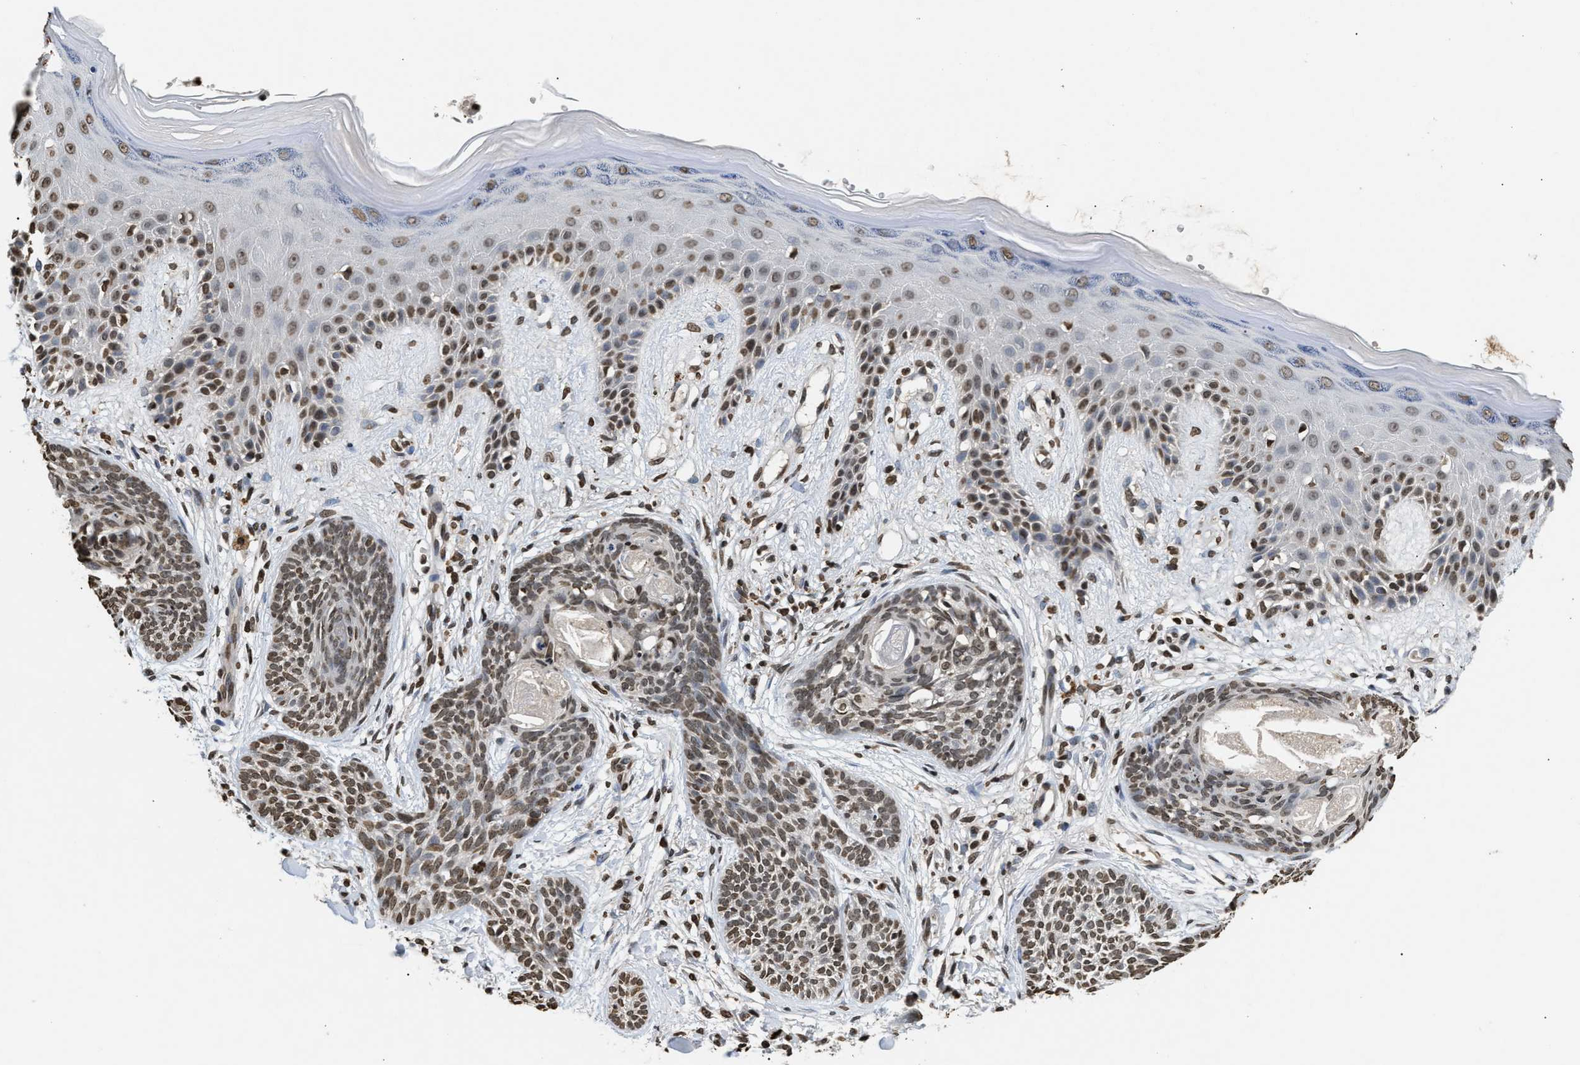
{"staining": {"intensity": "moderate", "quantity": ">75%", "location": "nuclear"}, "tissue": "skin cancer", "cell_type": "Tumor cells", "image_type": "cancer", "snomed": [{"axis": "morphology", "description": "Basal cell carcinoma"}, {"axis": "topography", "description": "Skin"}], "caption": "Tumor cells show medium levels of moderate nuclear expression in approximately >75% of cells in skin basal cell carcinoma.", "gene": "DNASE1L3", "patient": {"sex": "female", "age": 59}}